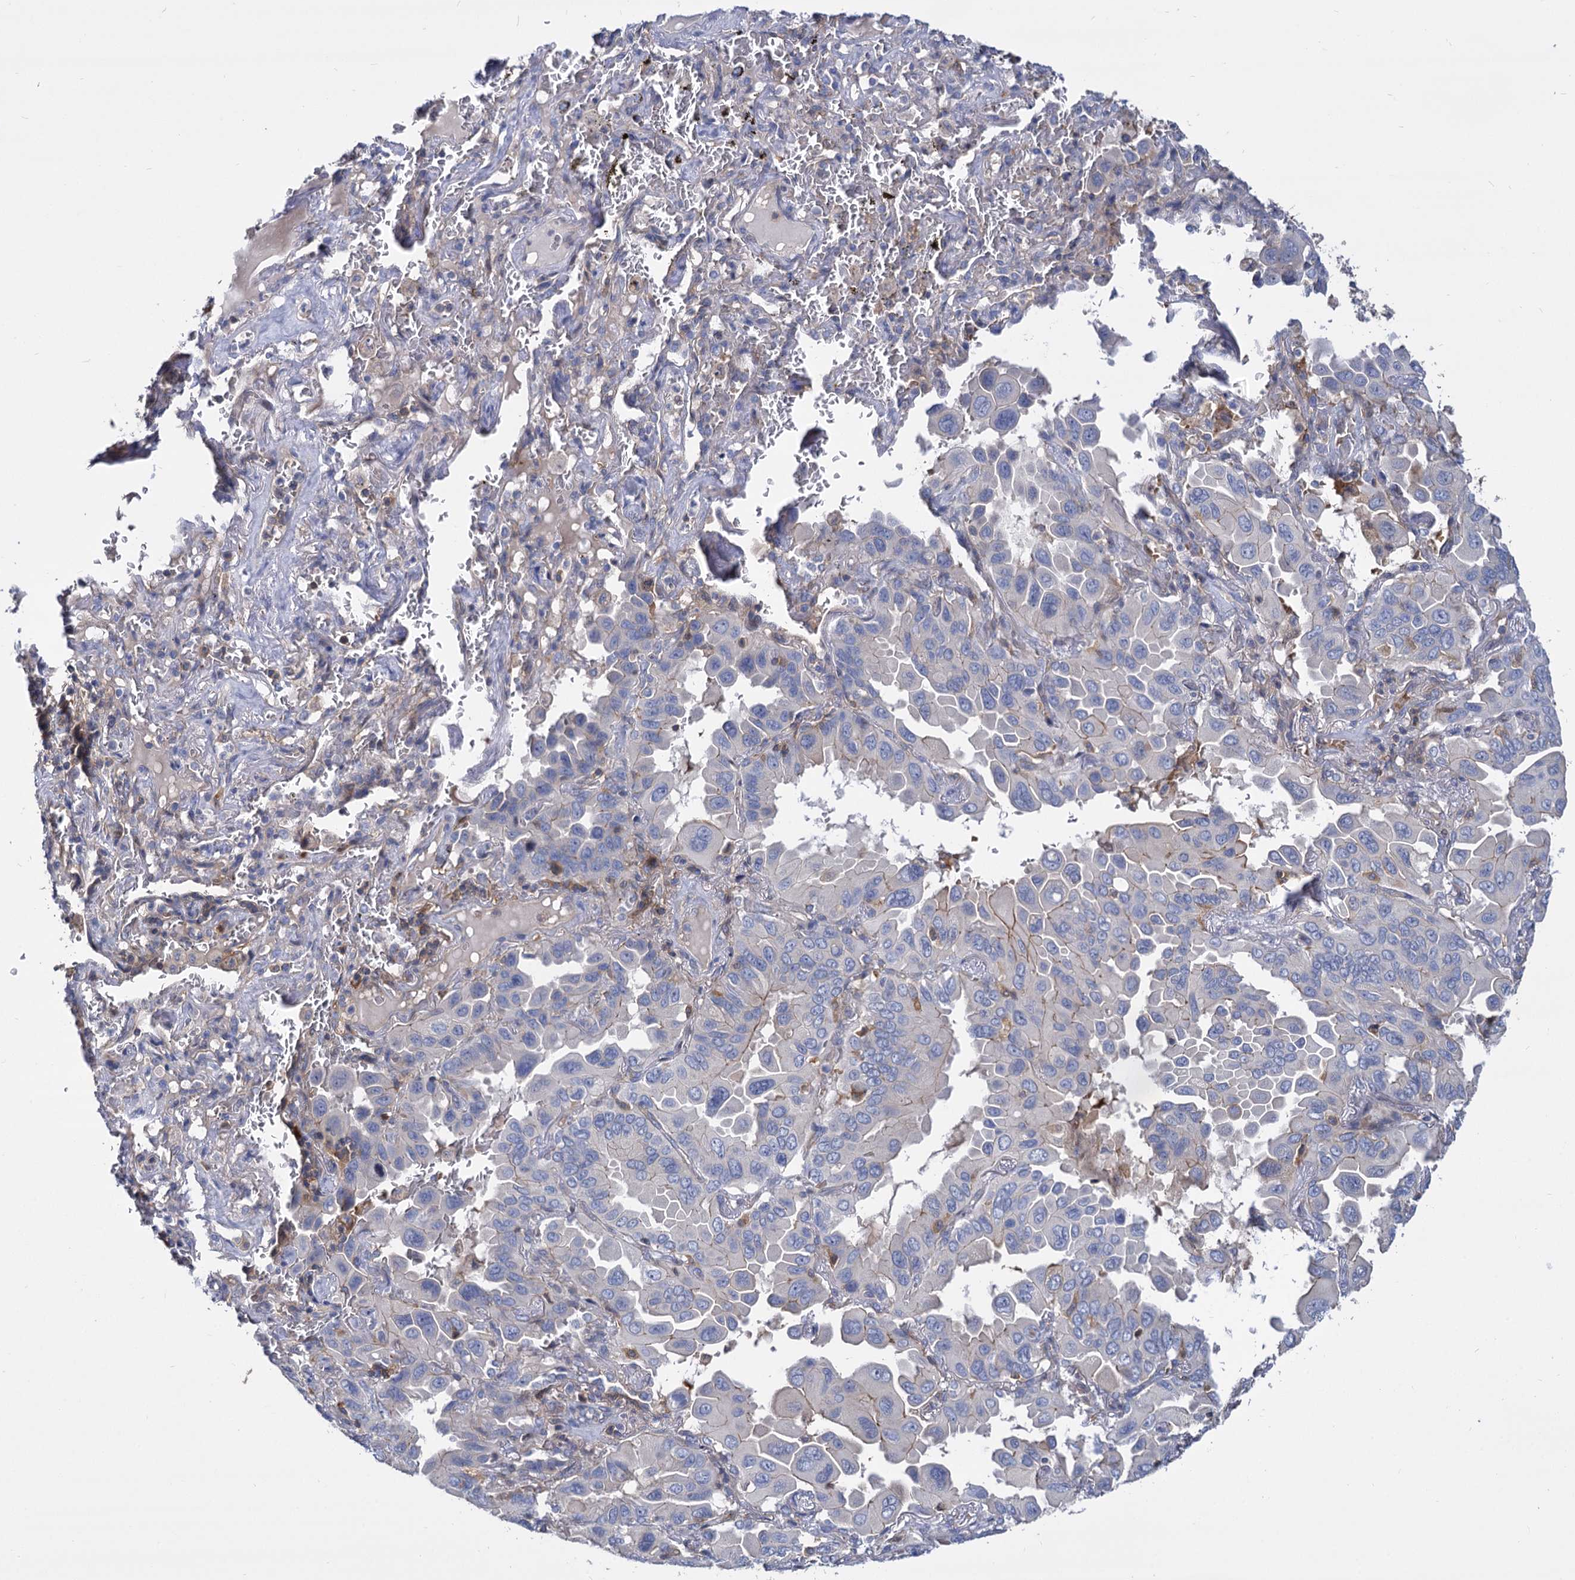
{"staining": {"intensity": "negative", "quantity": "none", "location": "none"}, "tissue": "lung cancer", "cell_type": "Tumor cells", "image_type": "cancer", "snomed": [{"axis": "morphology", "description": "Adenocarcinoma, NOS"}, {"axis": "topography", "description": "Lung"}], "caption": "Tumor cells show no significant staining in lung adenocarcinoma.", "gene": "GCLC", "patient": {"sex": "male", "age": 64}}